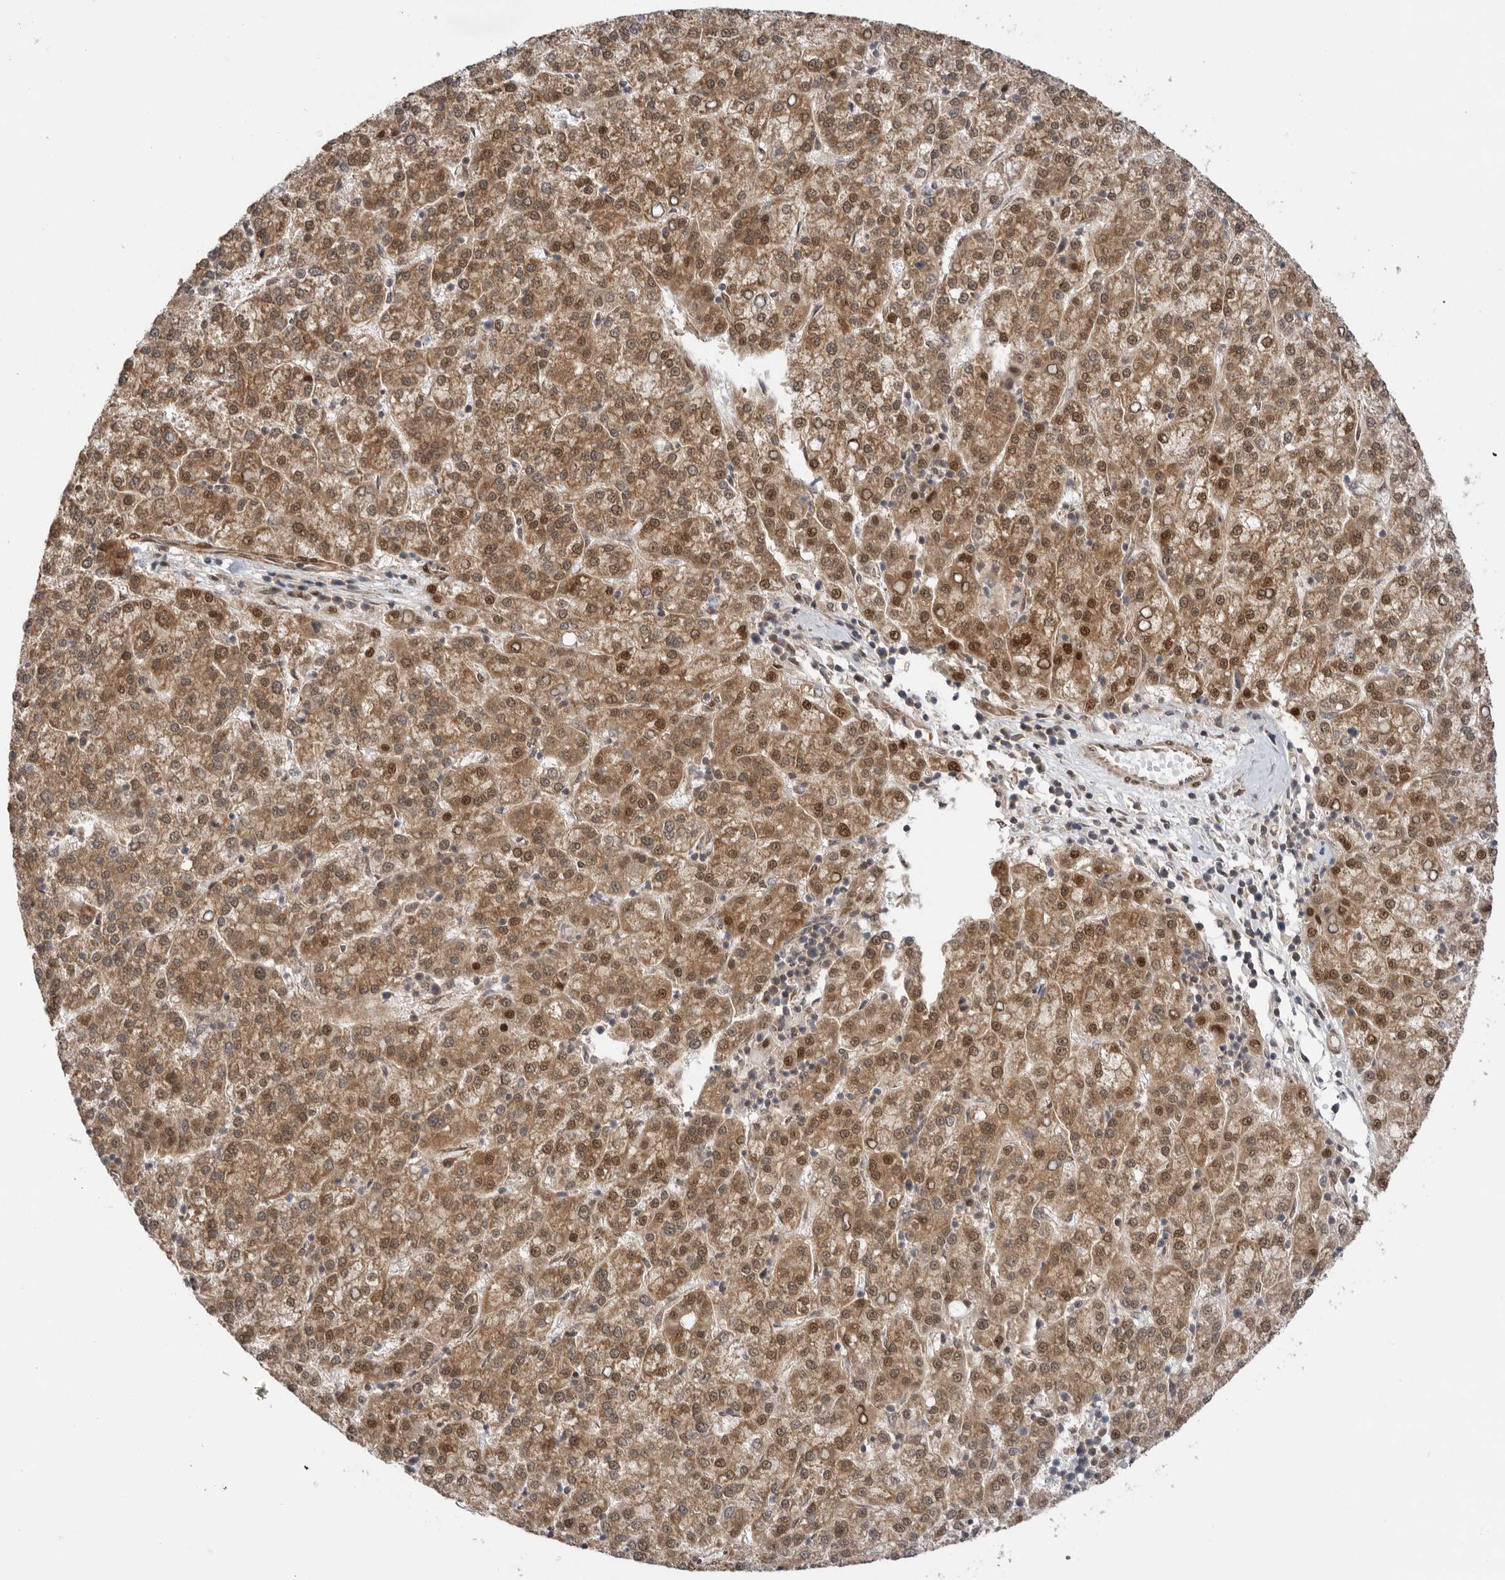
{"staining": {"intensity": "moderate", "quantity": ">75%", "location": "cytoplasmic/membranous,nuclear"}, "tissue": "liver cancer", "cell_type": "Tumor cells", "image_type": "cancer", "snomed": [{"axis": "morphology", "description": "Carcinoma, Hepatocellular, NOS"}, {"axis": "topography", "description": "Liver"}], "caption": "Protein expression analysis of human liver hepatocellular carcinoma reveals moderate cytoplasmic/membranous and nuclear staining in approximately >75% of tumor cells.", "gene": "DCAF8", "patient": {"sex": "female", "age": 58}}